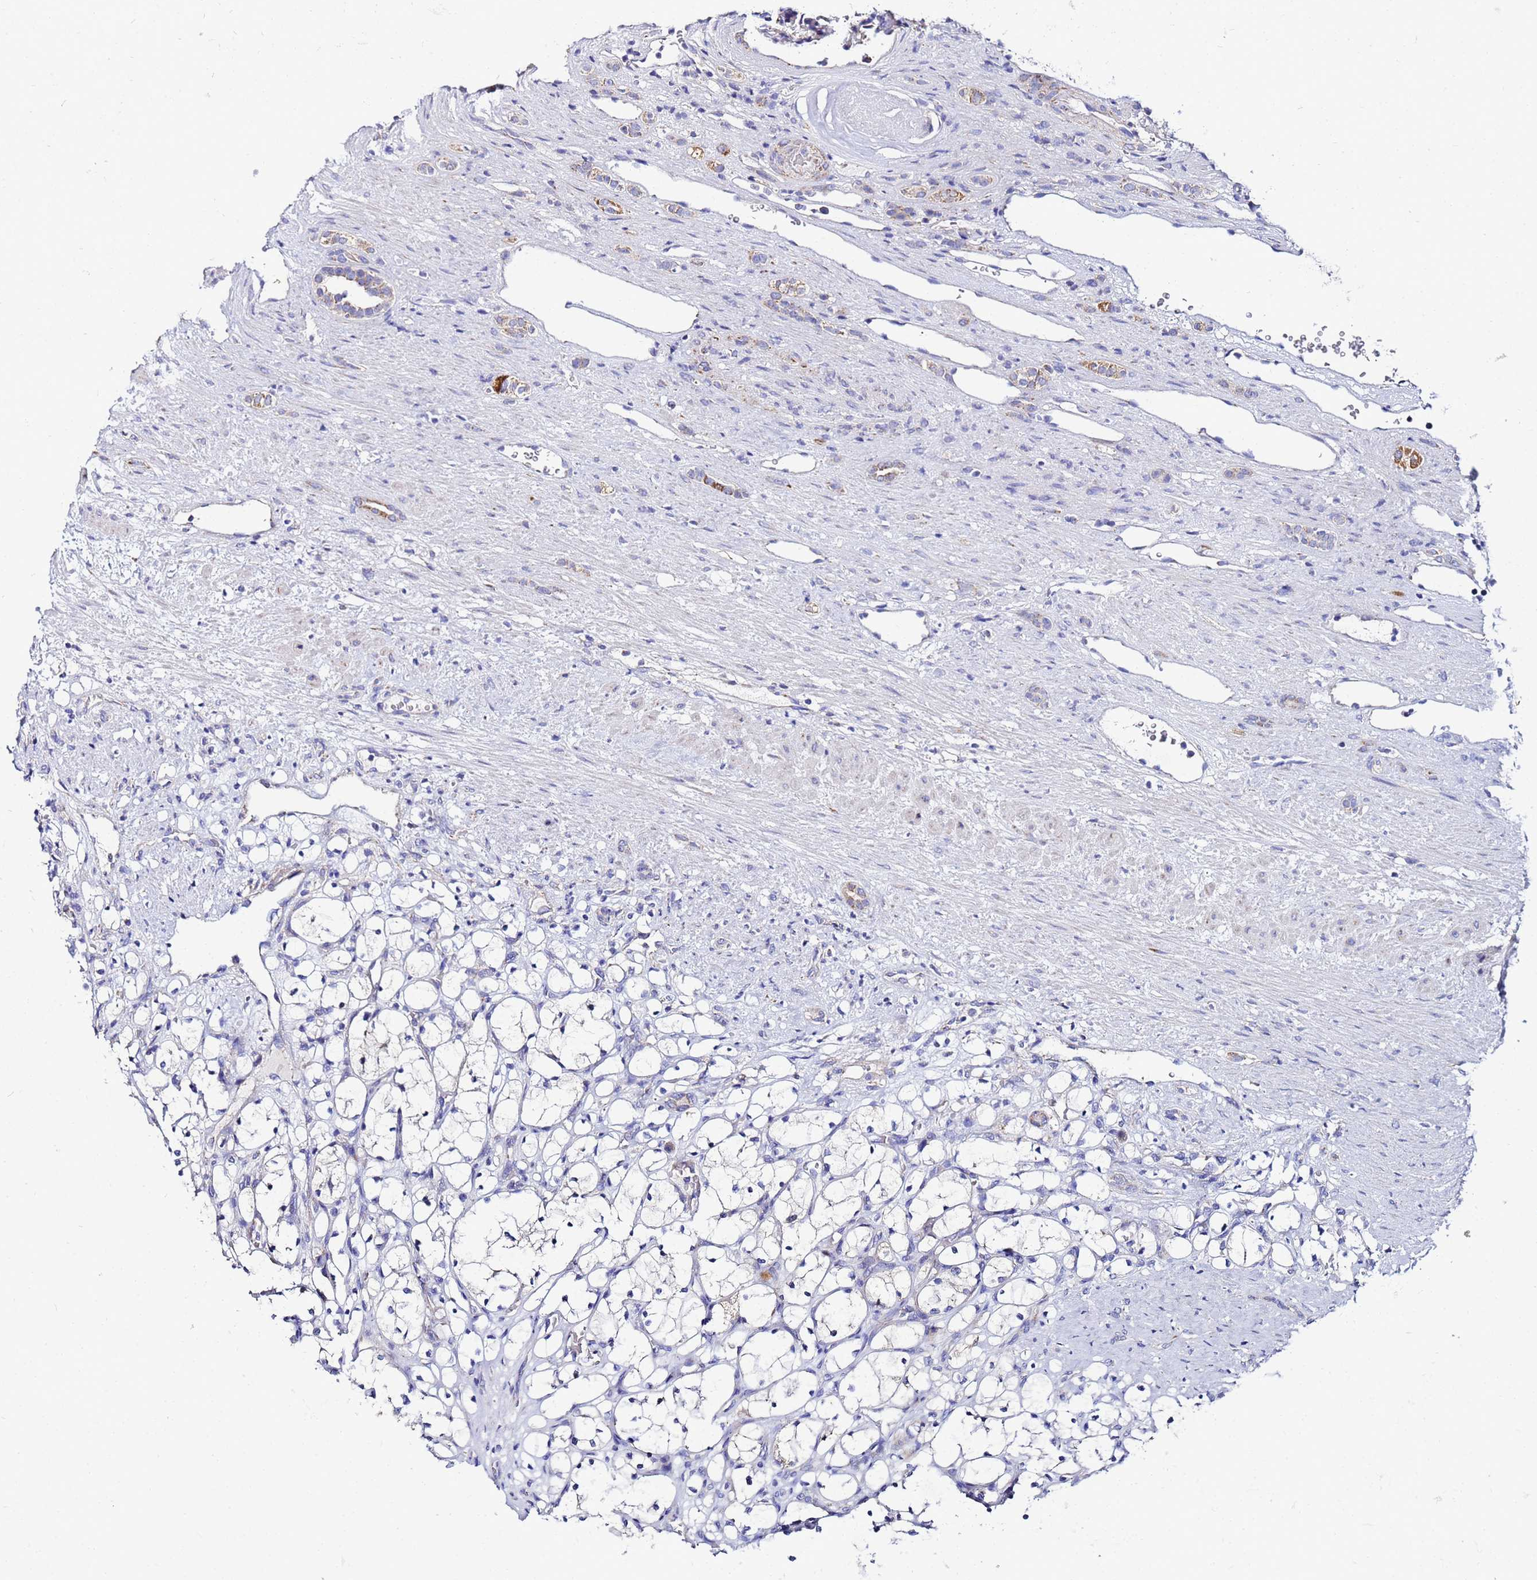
{"staining": {"intensity": "negative", "quantity": "none", "location": "none"}, "tissue": "renal cancer", "cell_type": "Tumor cells", "image_type": "cancer", "snomed": [{"axis": "morphology", "description": "Adenocarcinoma, NOS"}, {"axis": "topography", "description": "Kidney"}], "caption": "Tumor cells show no significant expression in renal cancer (adenocarcinoma).", "gene": "FAHD2A", "patient": {"sex": "female", "age": 69}}